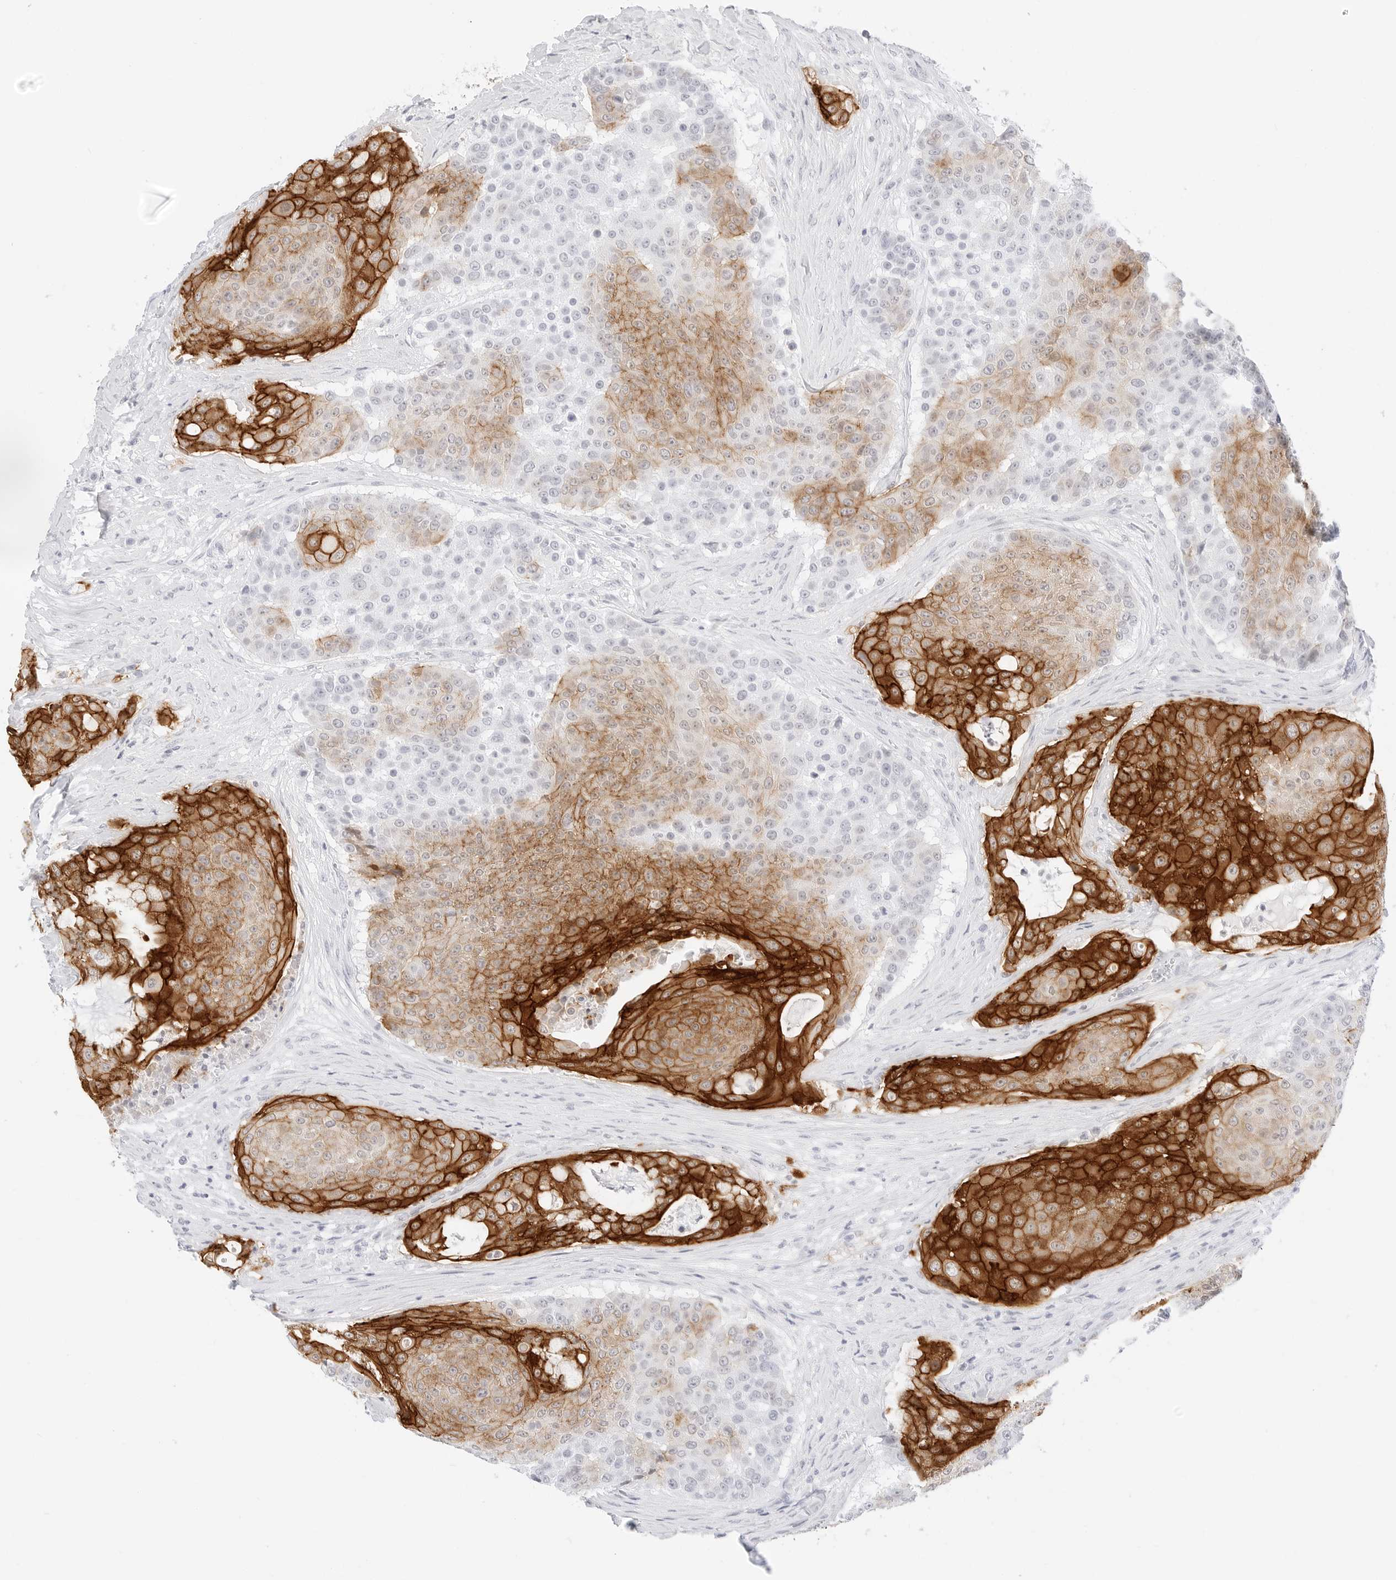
{"staining": {"intensity": "strong", "quantity": ">75%", "location": "cytoplasmic/membranous"}, "tissue": "urothelial cancer", "cell_type": "Tumor cells", "image_type": "cancer", "snomed": [{"axis": "morphology", "description": "Urothelial carcinoma, High grade"}, {"axis": "topography", "description": "Urinary bladder"}], "caption": "Immunohistochemical staining of urothelial cancer displays high levels of strong cytoplasmic/membranous protein expression in about >75% of tumor cells.", "gene": "CDH1", "patient": {"sex": "female", "age": 63}}